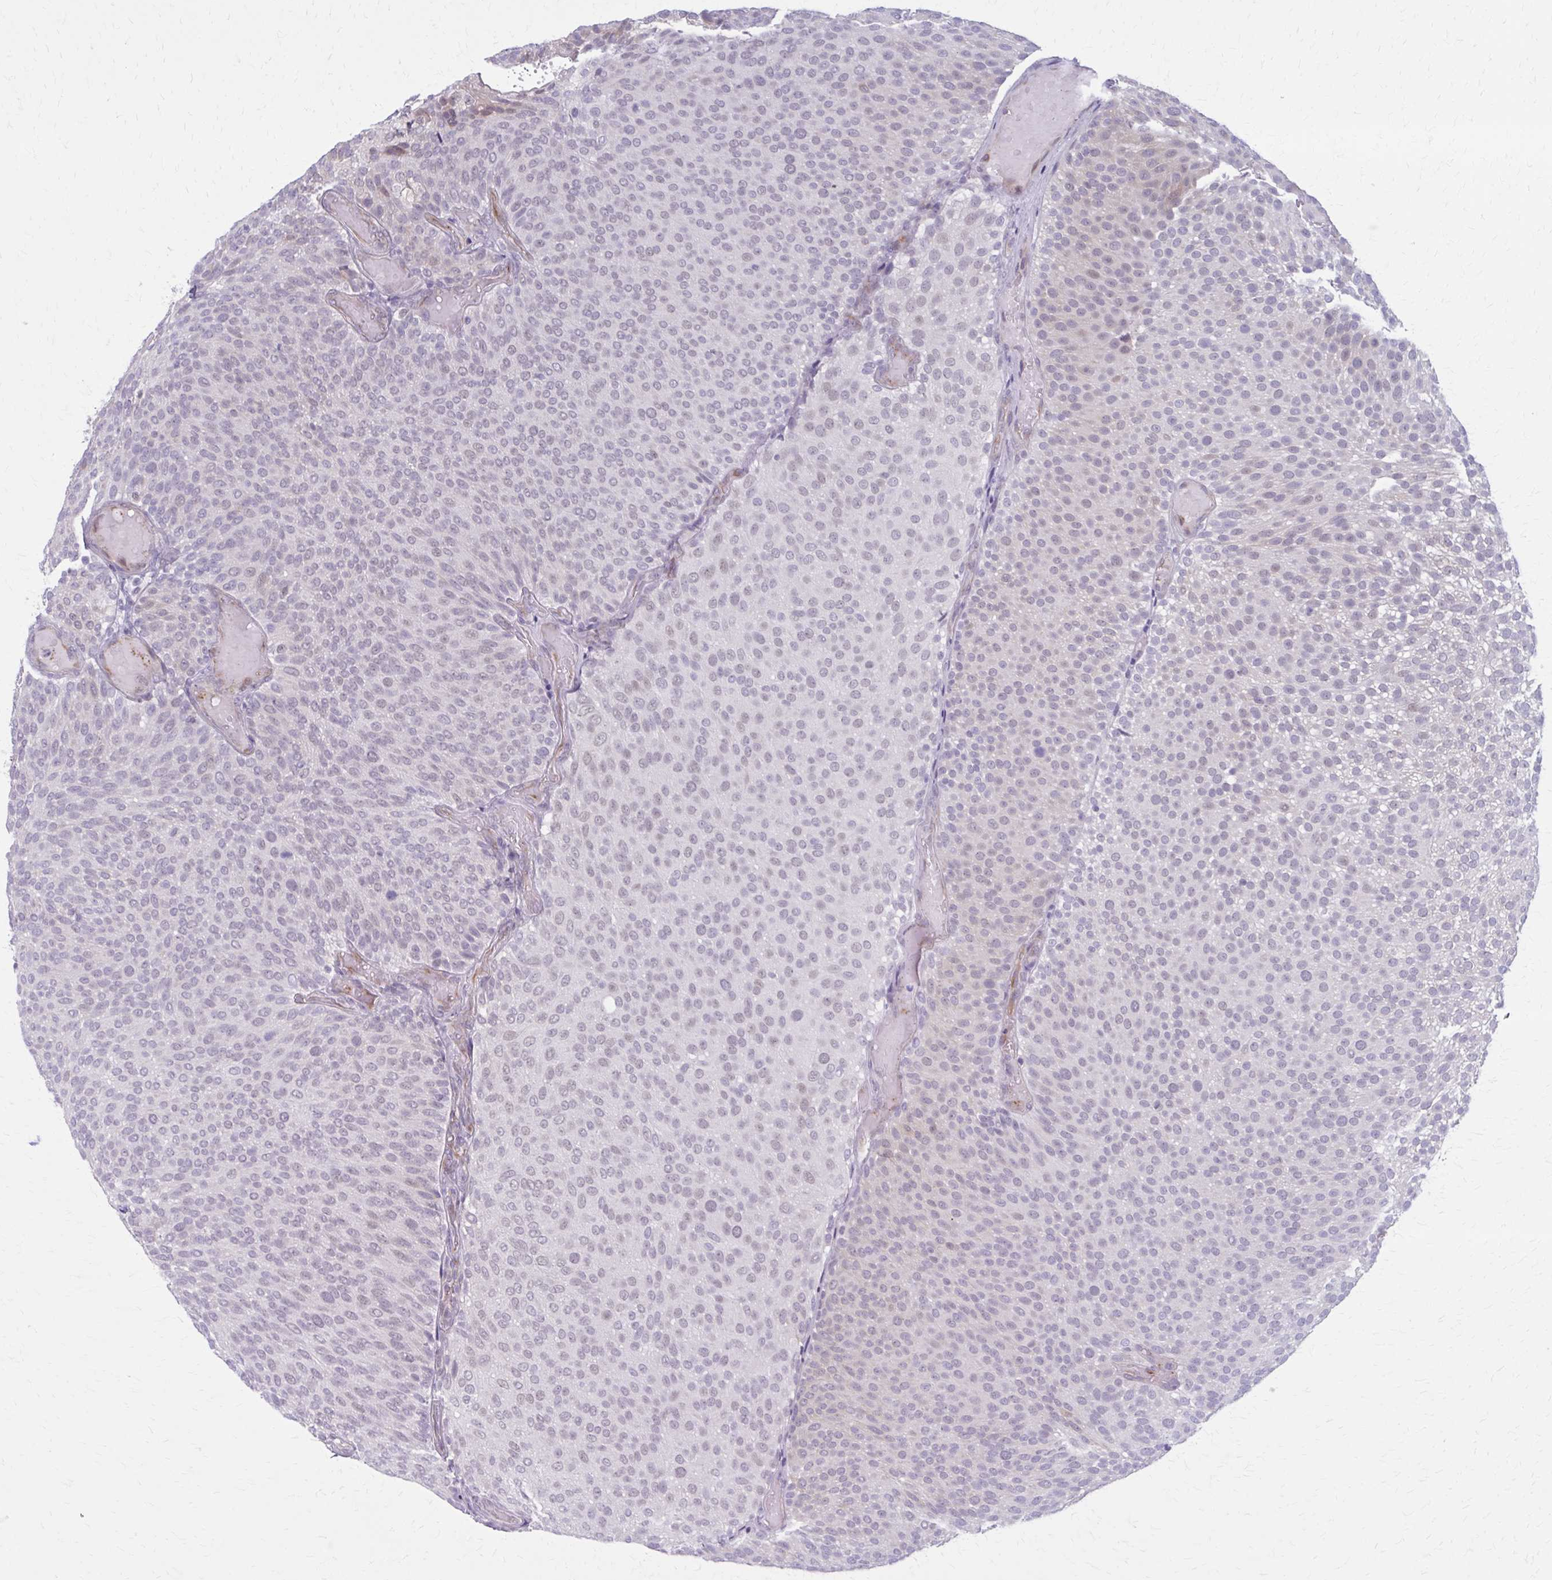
{"staining": {"intensity": "negative", "quantity": "none", "location": "none"}, "tissue": "urothelial cancer", "cell_type": "Tumor cells", "image_type": "cancer", "snomed": [{"axis": "morphology", "description": "Urothelial carcinoma, Low grade"}, {"axis": "topography", "description": "Urinary bladder"}], "caption": "Immunohistochemistry (IHC) image of neoplastic tissue: human low-grade urothelial carcinoma stained with DAB (3,3'-diaminobenzidine) demonstrates no significant protein expression in tumor cells. The staining is performed using DAB (3,3'-diaminobenzidine) brown chromogen with nuclei counter-stained in using hematoxylin.", "gene": "NUMBL", "patient": {"sex": "male", "age": 78}}